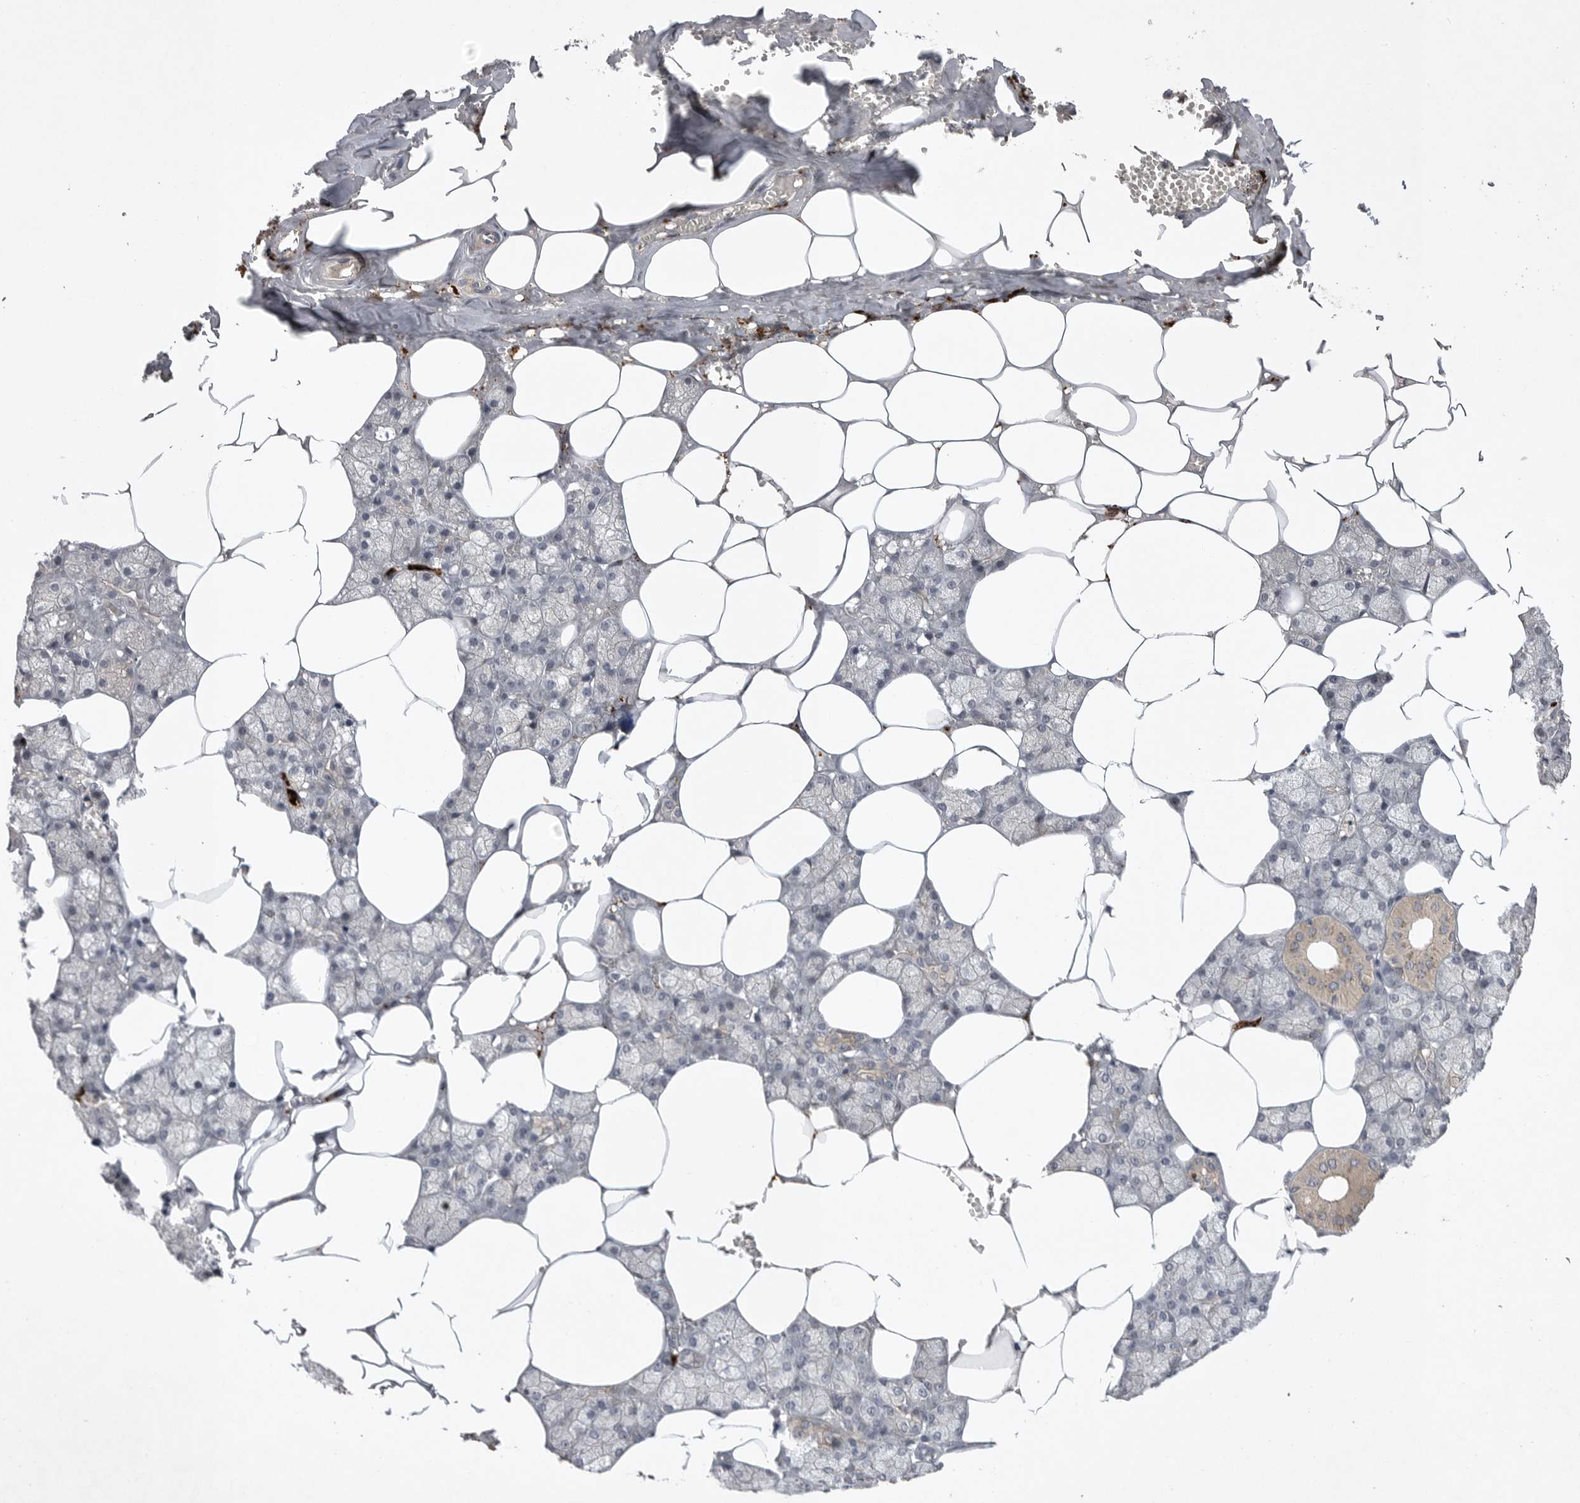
{"staining": {"intensity": "moderate", "quantity": "25%-75%", "location": "cytoplasmic/membranous"}, "tissue": "salivary gland", "cell_type": "Glandular cells", "image_type": "normal", "snomed": [{"axis": "morphology", "description": "Normal tissue, NOS"}, {"axis": "topography", "description": "Salivary gland"}], "caption": "High-magnification brightfield microscopy of unremarkable salivary gland stained with DAB (brown) and counterstained with hematoxylin (blue). glandular cells exhibit moderate cytoplasmic/membranous positivity is appreciated in about25%-75% of cells. (IHC, brightfield microscopy, high magnification).", "gene": "UBE3D", "patient": {"sex": "male", "age": 62}}